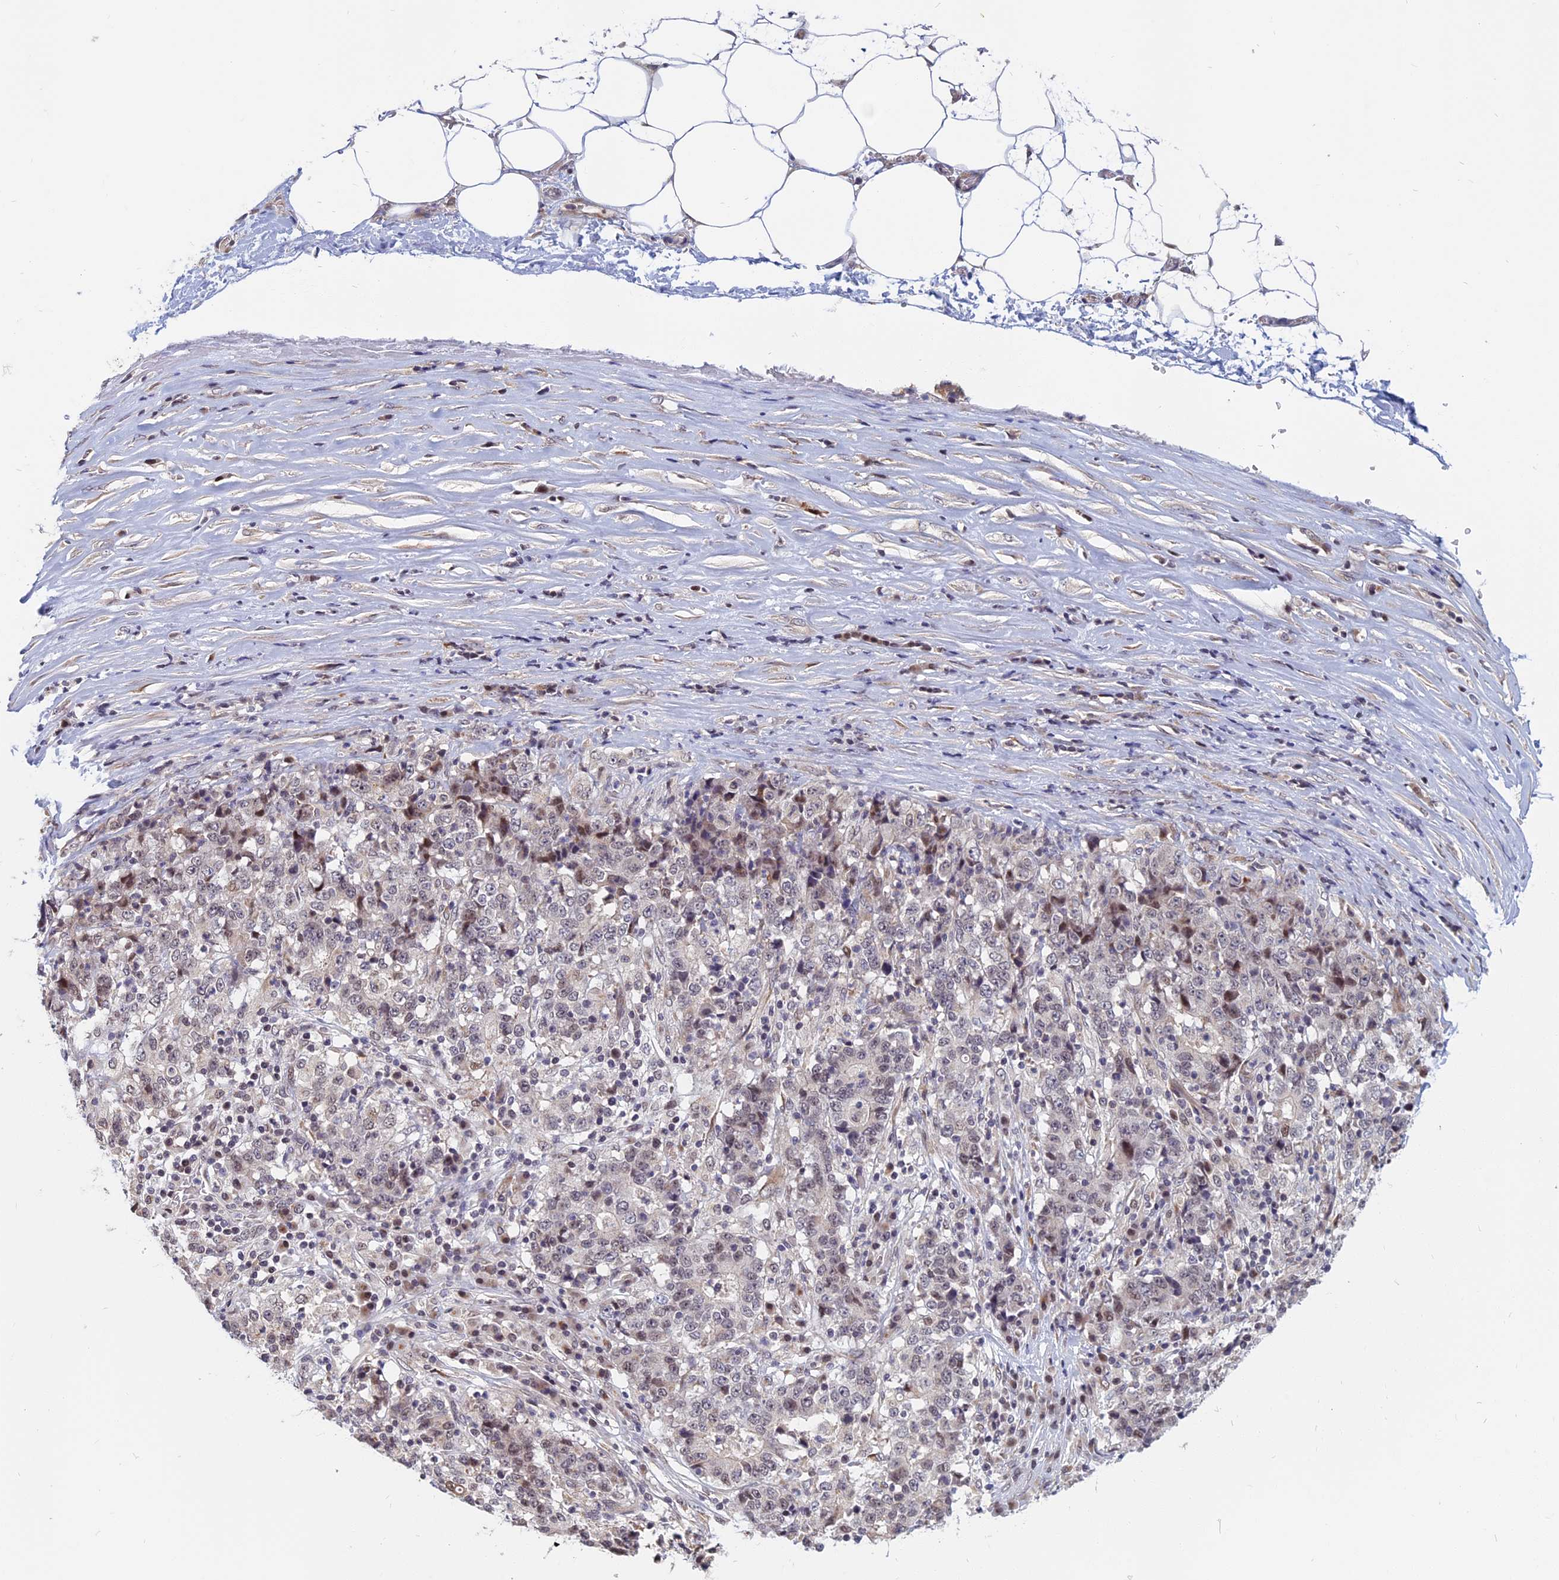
{"staining": {"intensity": "weak", "quantity": "<25%", "location": "nuclear"}, "tissue": "stomach cancer", "cell_type": "Tumor cells", "image_type": "cancer", "snomed": [{"axis": "morphology", "description": "Adenocarcinoma, NOS"}, {"axis": "topography", "description": "Stomach"}], "caption": "High magnification brightfield microscopy of adenocarcinoma (stomach) stained with DAB (3,3'-diaminobenzidine) (brown) and counterstained with hematoxylin (blue): tumor cells show no significant staining. Brightfield microscopy of IHC stained with DAB (brown) and hematoxylin (blue), captured at high magnification.", "gene": "CCDC113", "patient": {"sex": "male", "age": 59}}